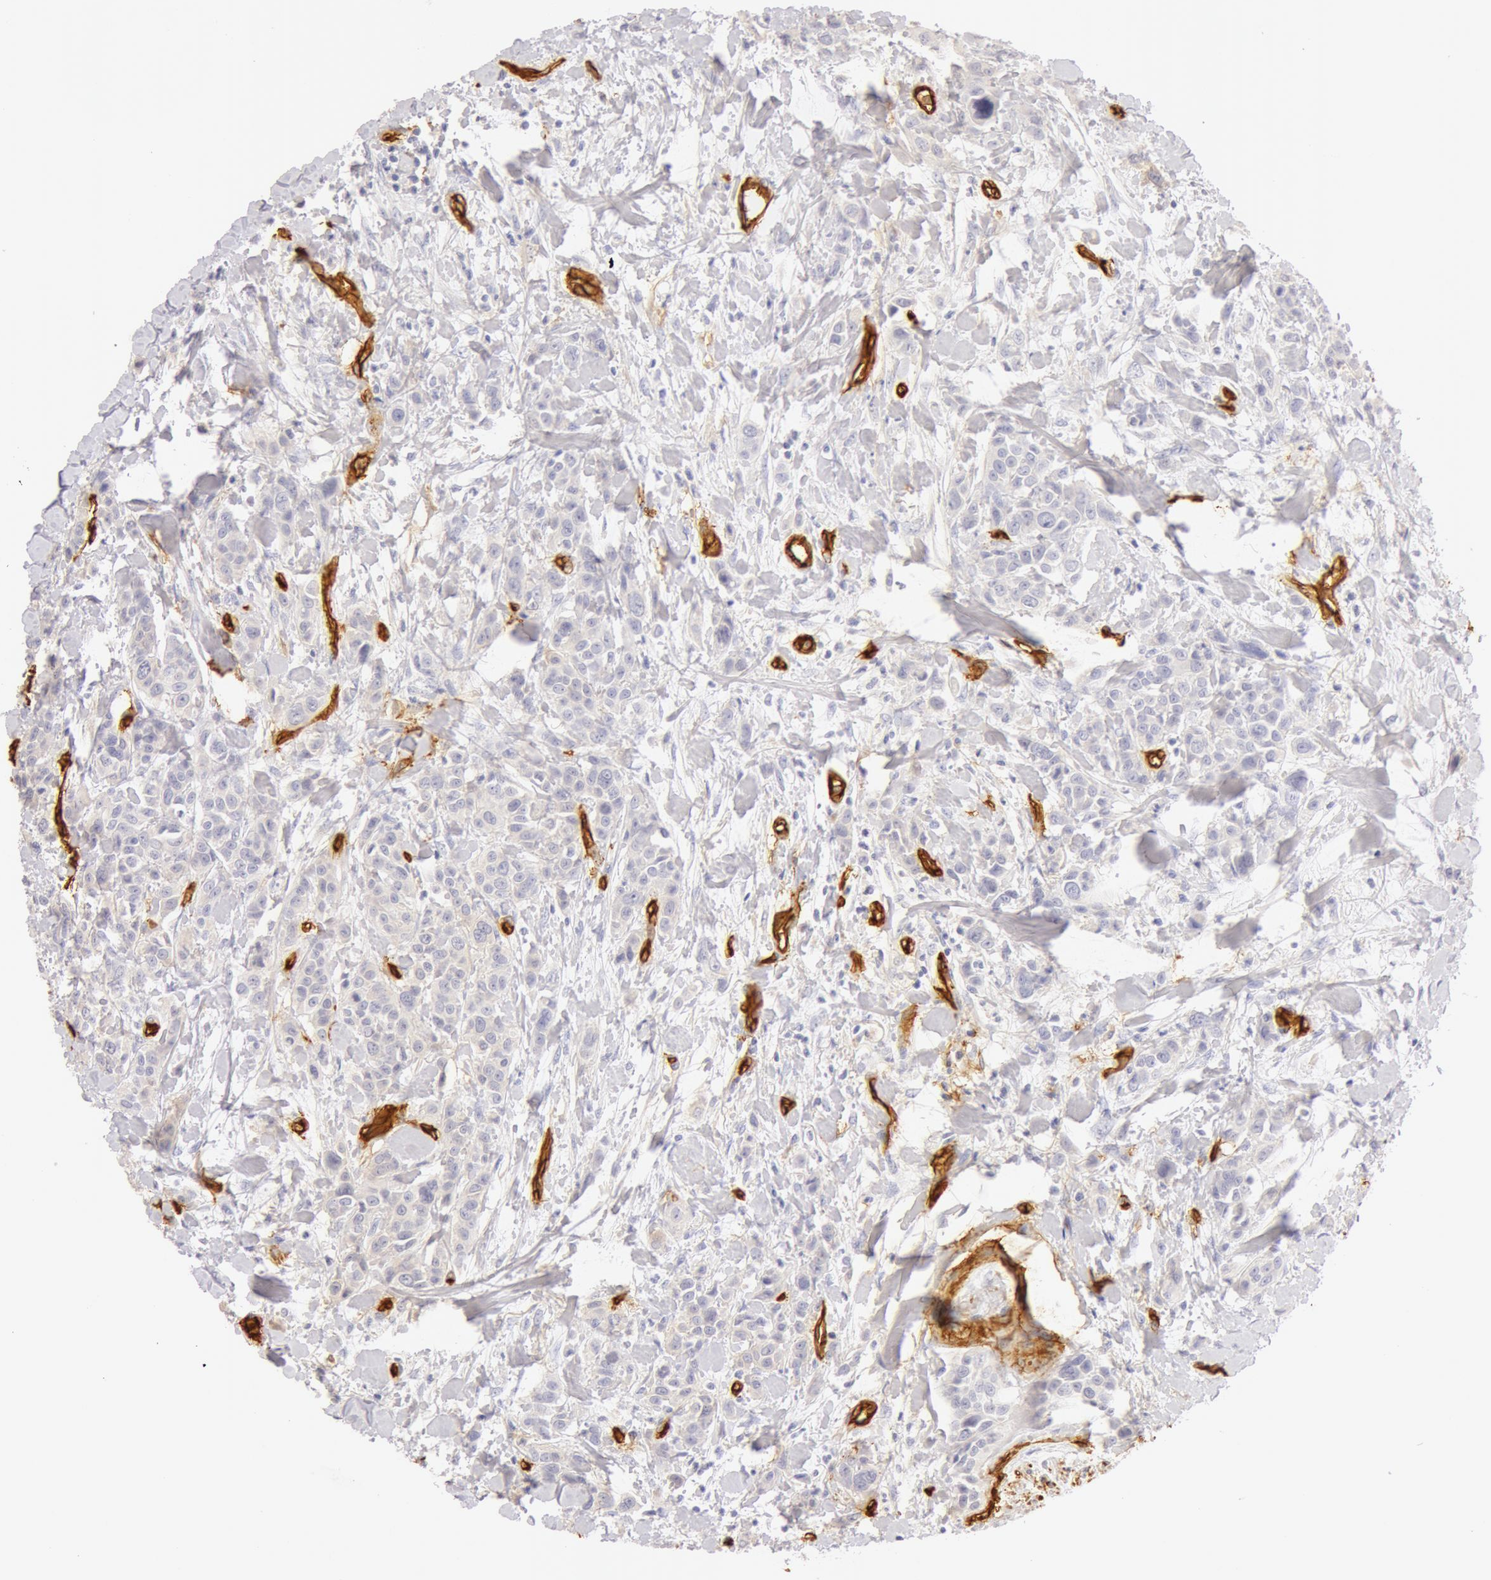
{"staining": {"intensity": "negative", "quantity": "none", "location": "none"}, "tissue": "urothelial cancer", "cell_type": "Tumor cells", "image_type": "cancer", "snomed": [{"axis": "morphology", "description": "Urothelial carcinoma, High grade"}, {"axis": "topography", "description": "Urinary bladder"}], "caption": "The photomicrograph demonstrates no staining of tumor cells in urothelial cancer.", "gene": "AQP1", "patient": {"sex": "male", "age": 56}}